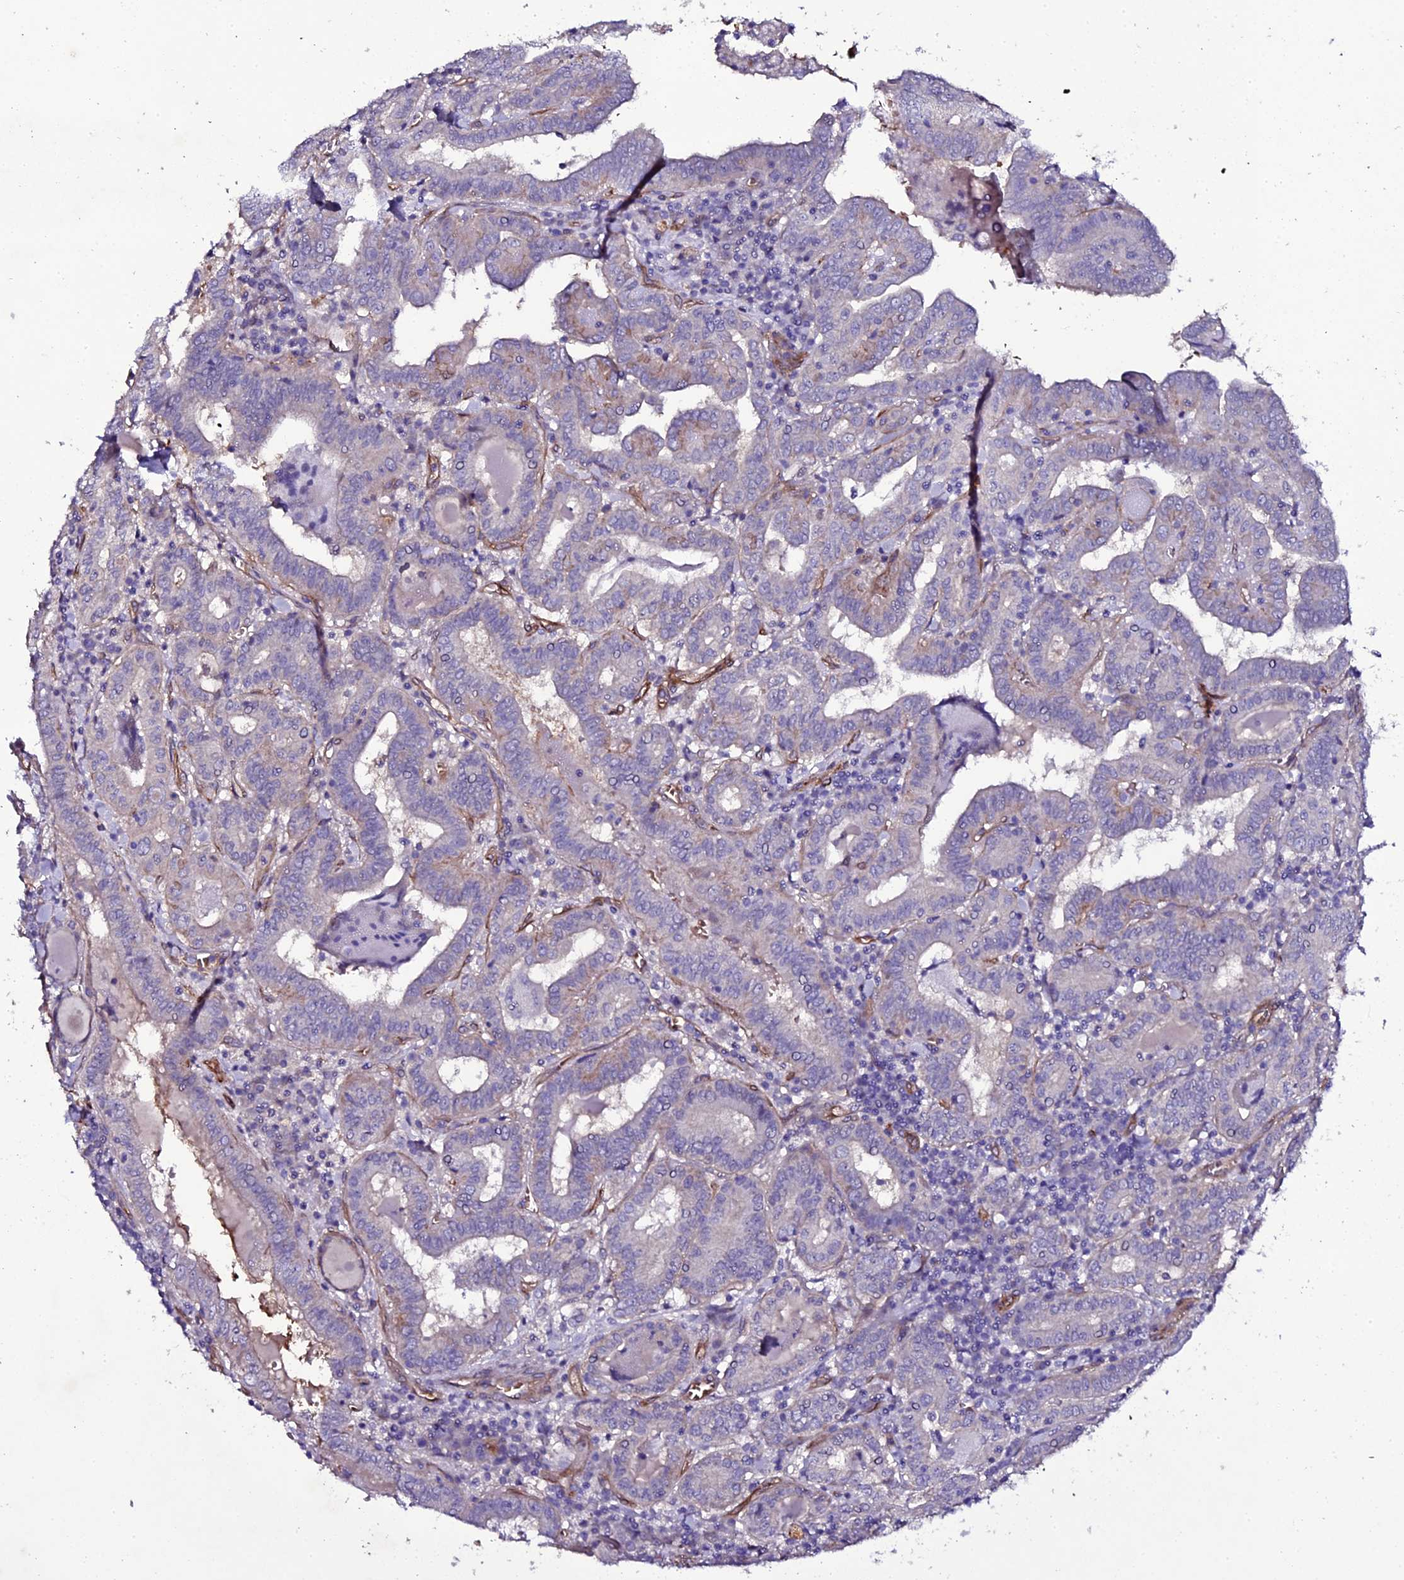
{"staining": {"intensity": "negative", "quantity": "none", "location": "none"}, "tissue": "thyroid cancer", "cell_type": "Tumor cells", "image_type": "cancer", "snomed": [{"axis": "morphology", "description": "Papillary adenocarcinoma, NOS"}, {"axis": "topography", "description": "Thyroid gland"}], "caption": "The histopathology image demonstrates no significant staining in tumor cells of thyroid papillary adenocarcinoma.", "gene": "MEX3C", "patient": {"sex": "female", "age": 72}}